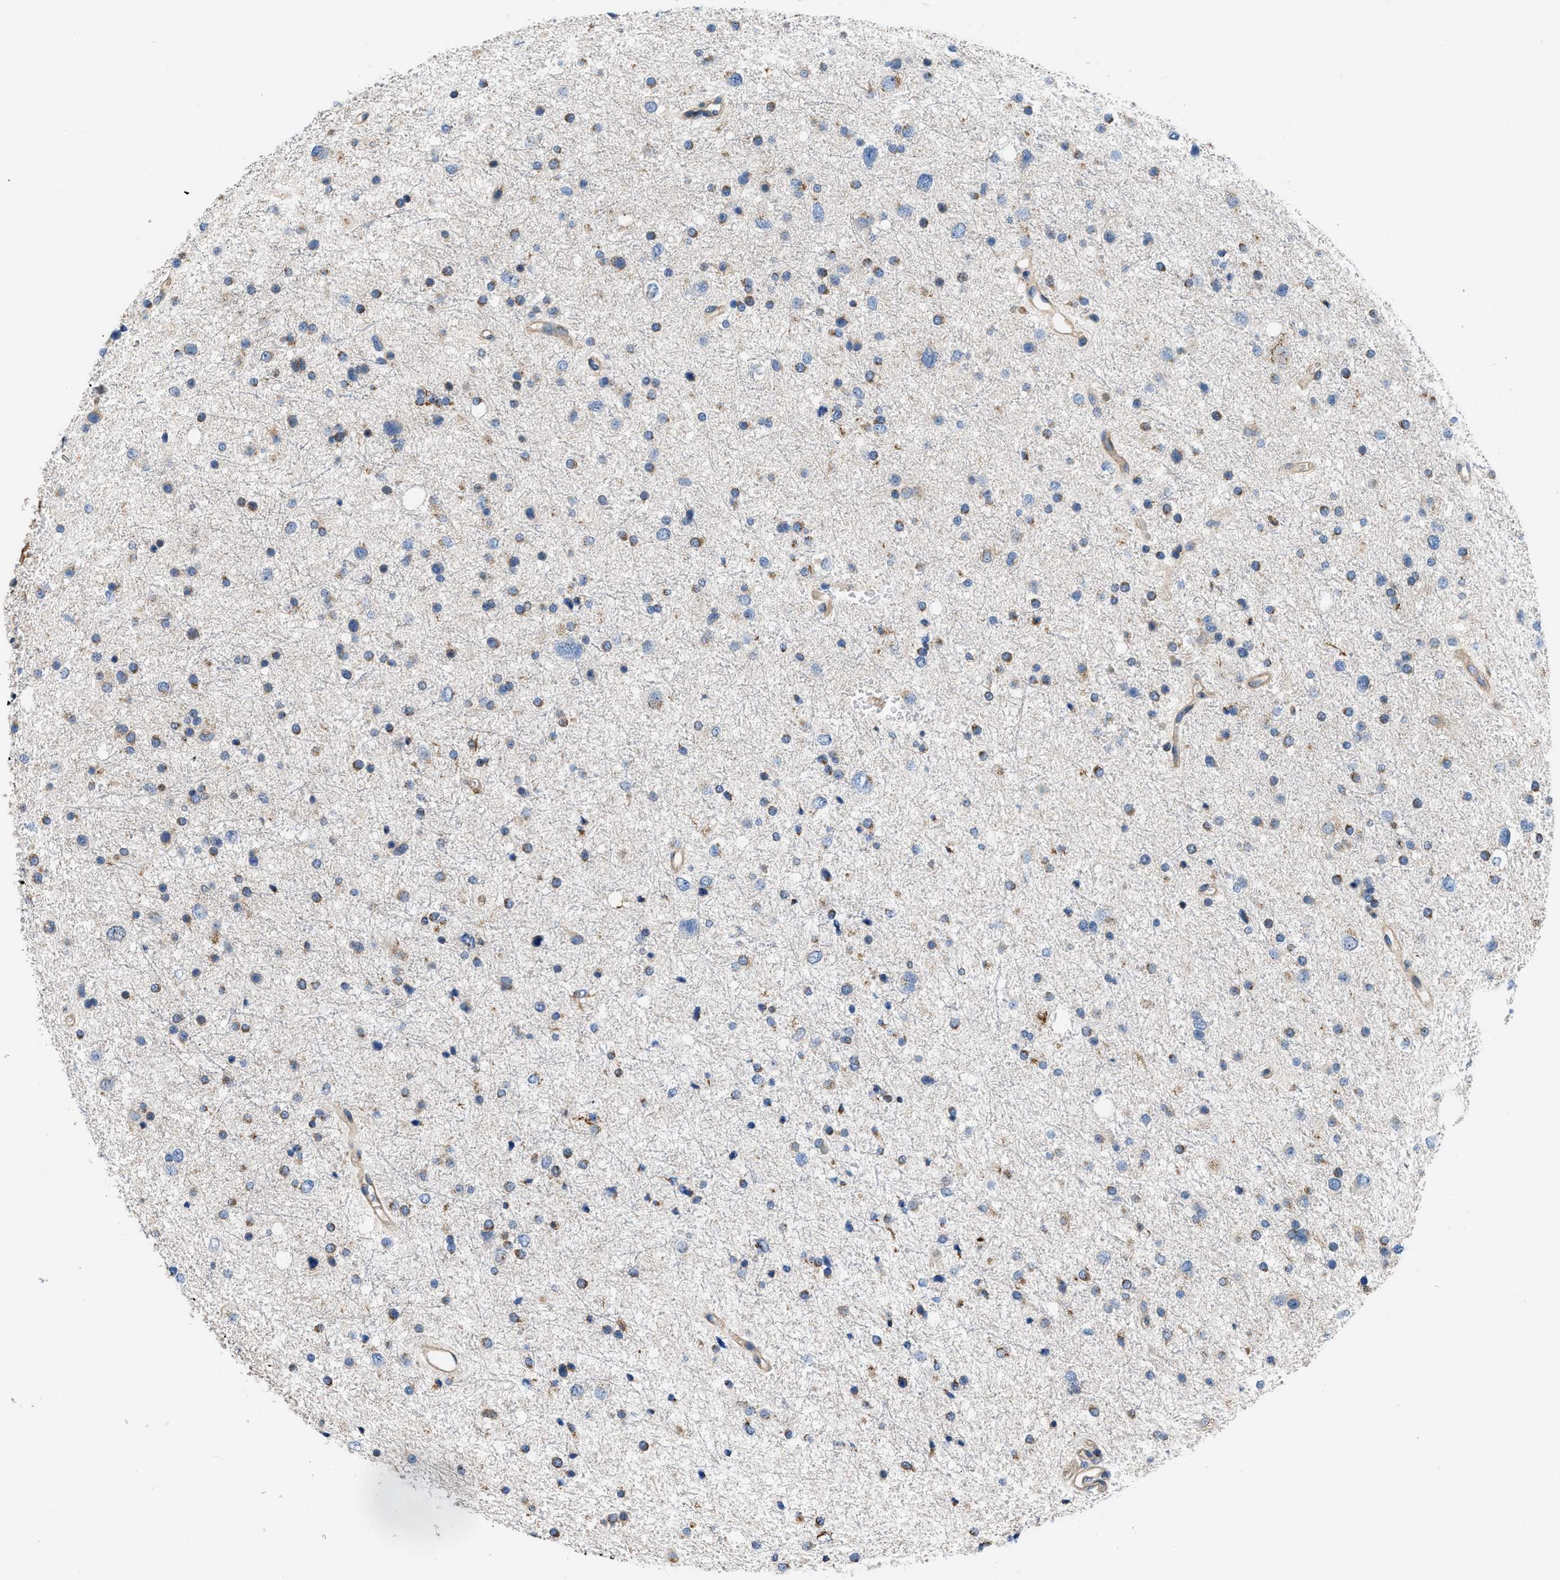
{"staining": {"intensity": "moderate", "quantity": "<25%", "location": "cytoplasmic/membranous"}, "tissue": "glioma", "cell_type": "Tumor cells", "image_type": "cancer", "snomed": [{"axis": "morphology", "description": "Glioma, malignant, Low grade"}, {"axis": "topography", "description": "Brain"}], "caption": "Malignant glioma (low-grade) stained for a protein demonstrates moderate cytoplasmic/membranous positivity in tumor cells.", "gene": "CEP128", "patient": {"sex": "female", "age": 37}}